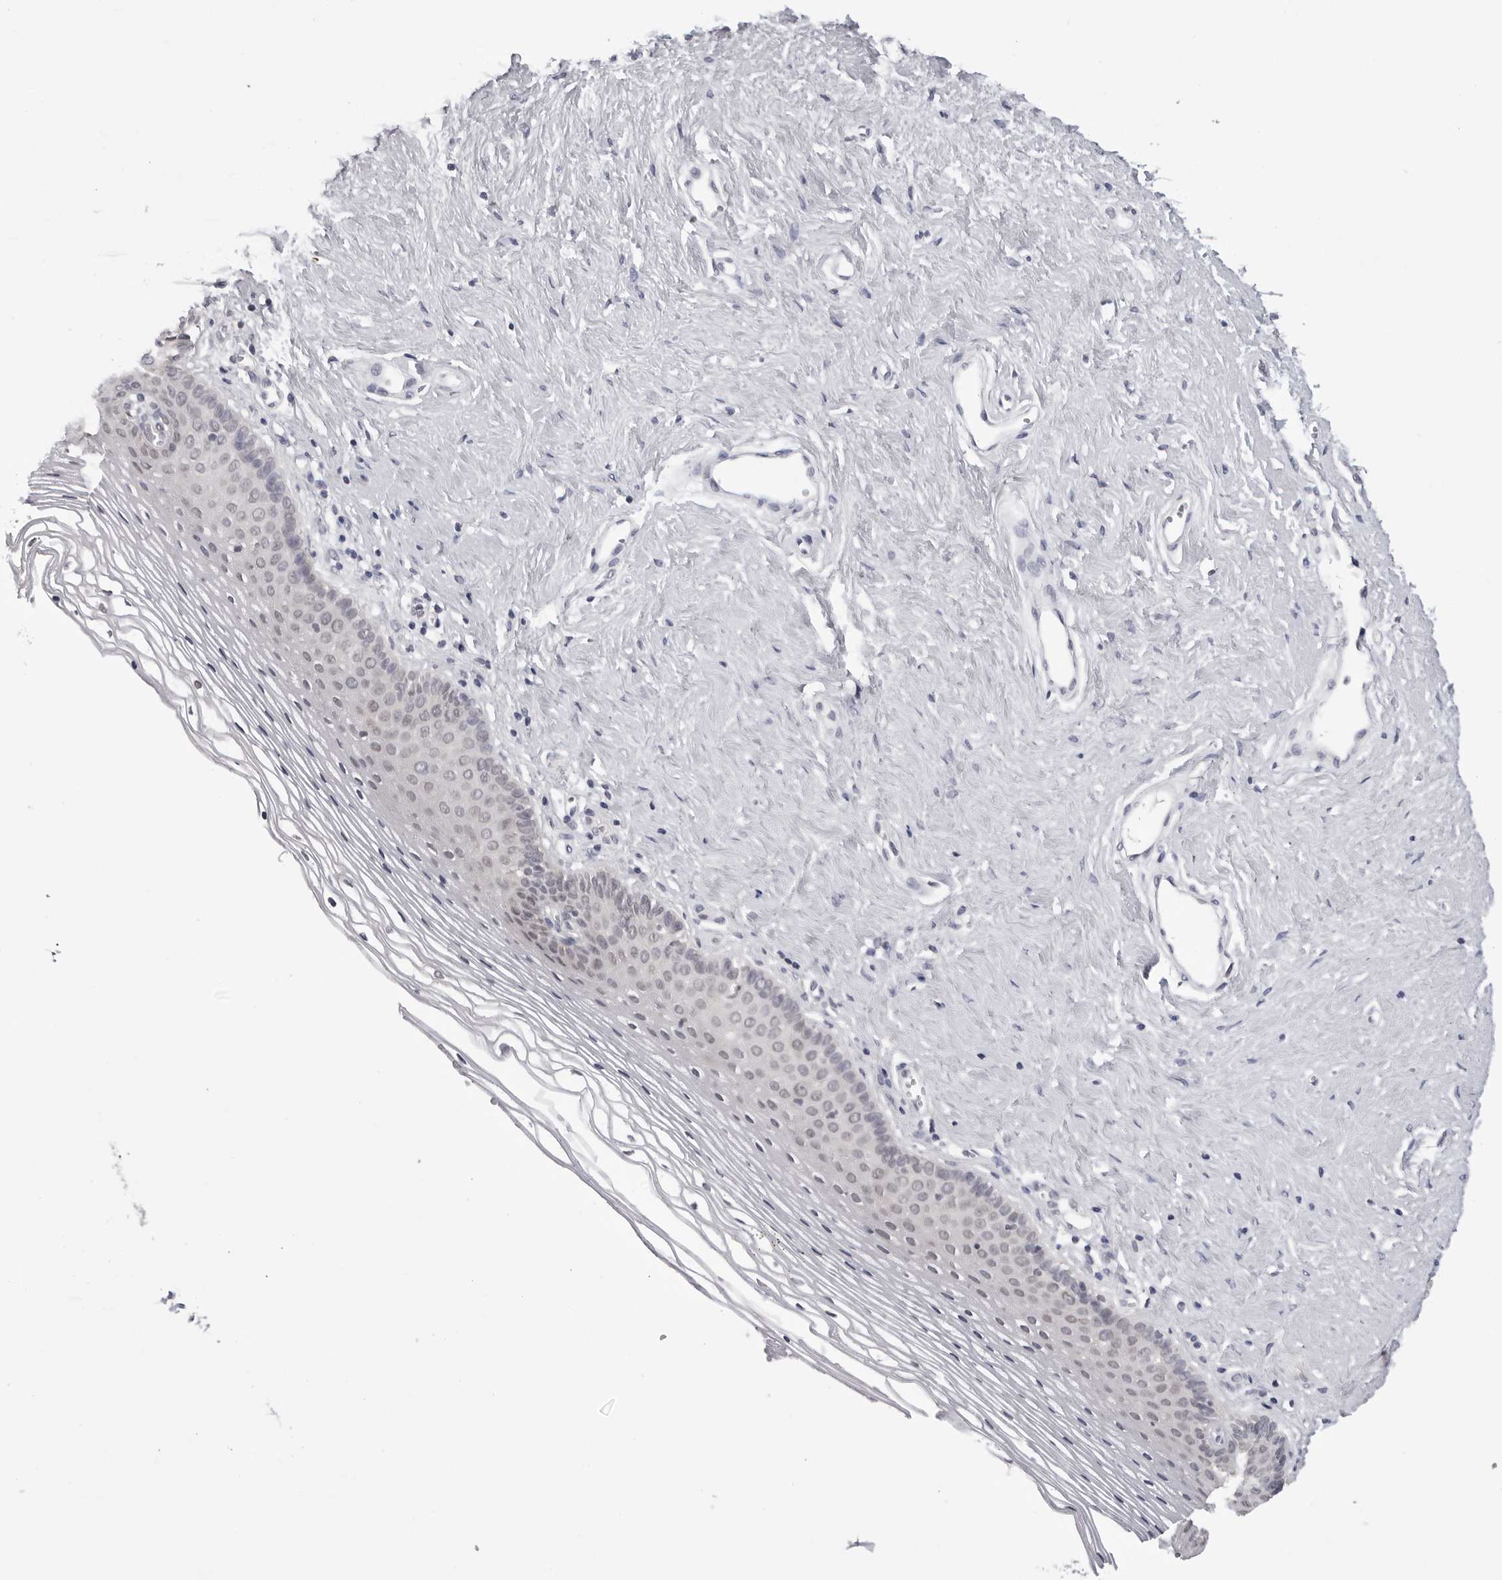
{"staining": {"intensity": "weak", "quantity": "<25%", "location": "nuclear"}, "tissue": "vagina", "cell_type": "Squamous epithelial cells", "image_type": "normal", "snomed": [{"axis": "morphology", "description": "Normal tissue, NOS"}, {"axis": "topography", "description": "Vagina"}], "caption": "Immunohistochemistry of normal human vagina demonstrates no staining in squamous epithelial cells.", "gene": "CDK20", "patient": {"sex": "female", "age": 32}}